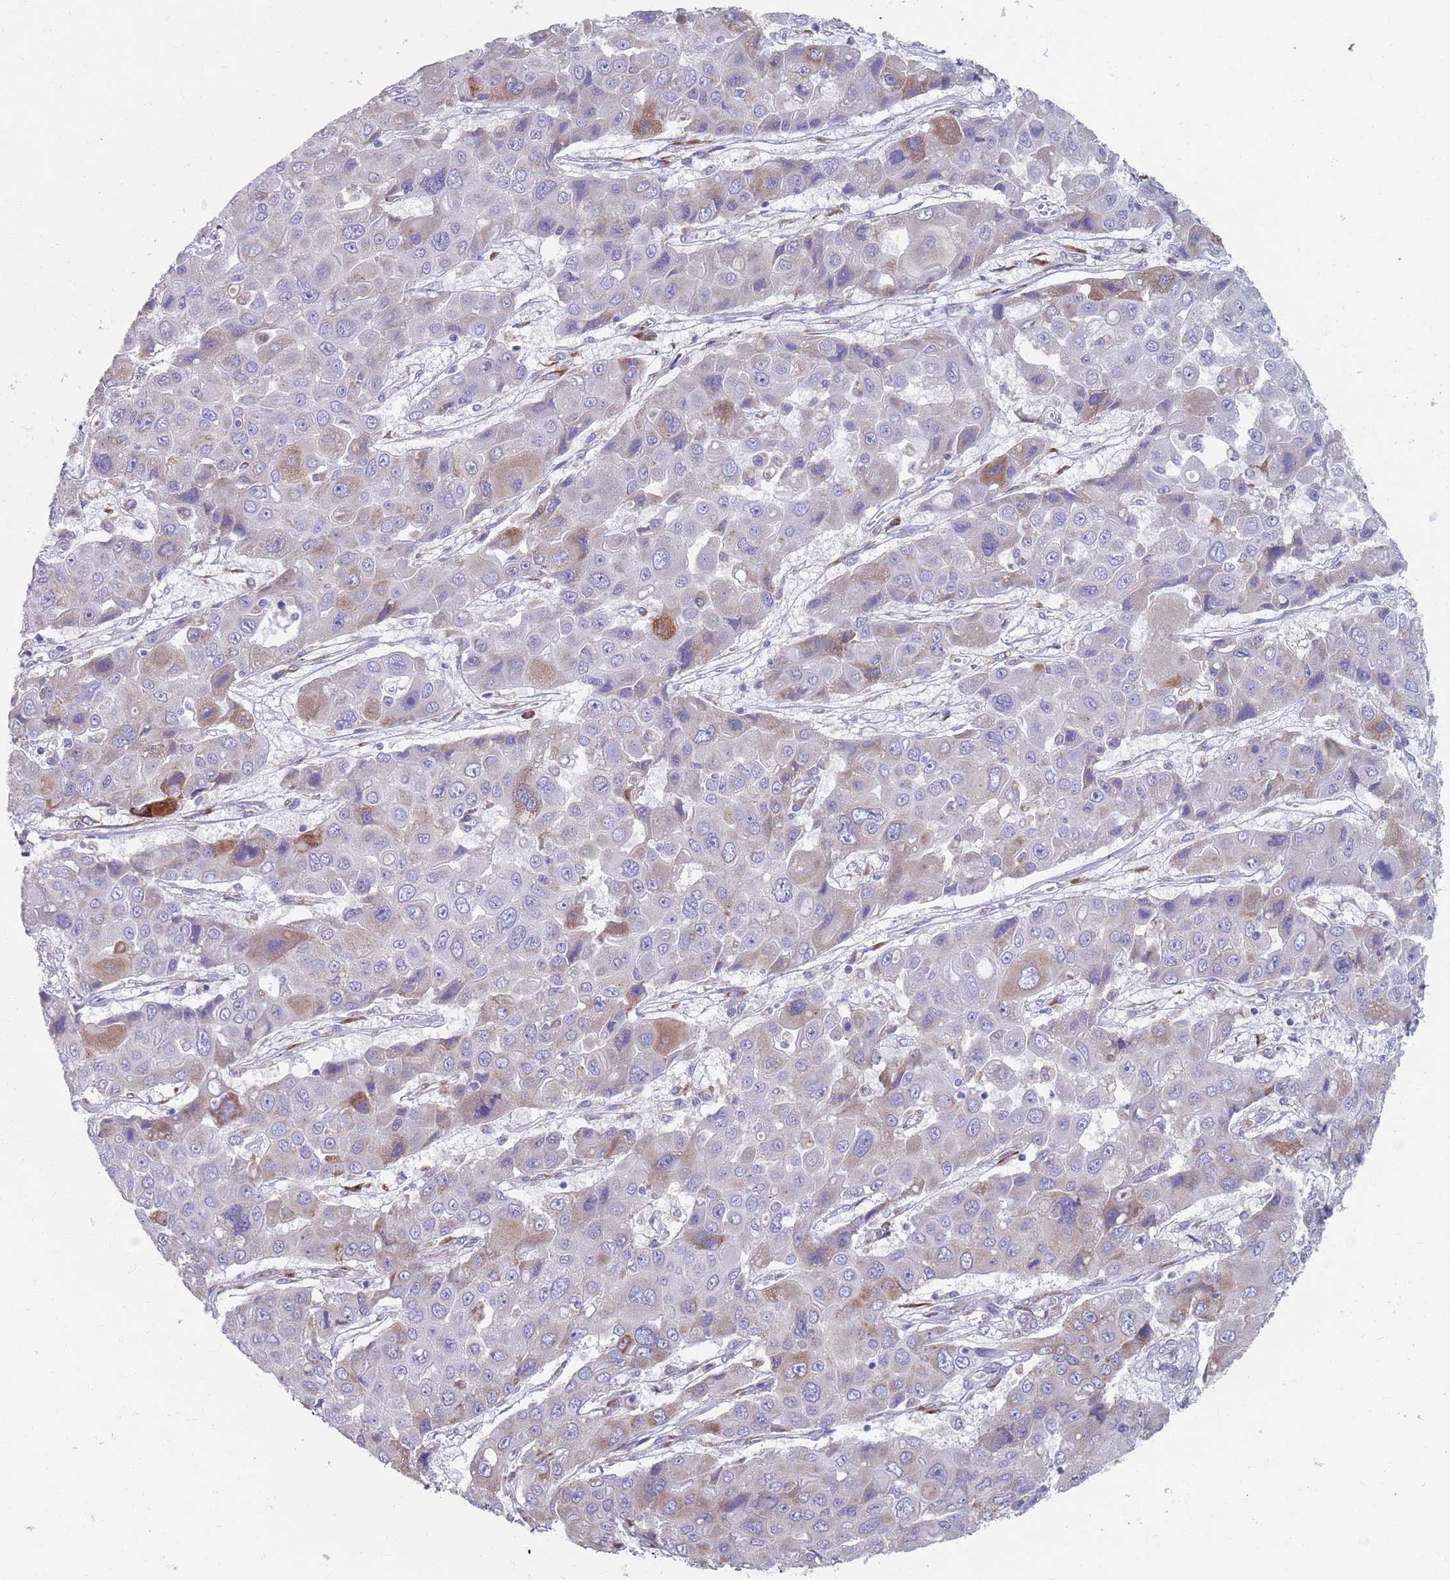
{"staining": {"intensity": "moderate", "quantity": "<25%", "location": "cytoplasmic/membranous"}, "tissue": "liver cancer", "cell_type": "Tumor cells", "image_type": "cancer", "snomed": [{"axis": "morphology", "description": "Cholangiocarcinoma"}, {"axis": "topography", "description": "Liver"}], "caption": "Brown immunohistochemical staining in human cholangiocarcinoma (liver) reveals moderate cytoplasmic/membranous expression in about <25% of tumor cells.", "gene": "PLOD1", "patient": {"sex": "male", "age": 67}}